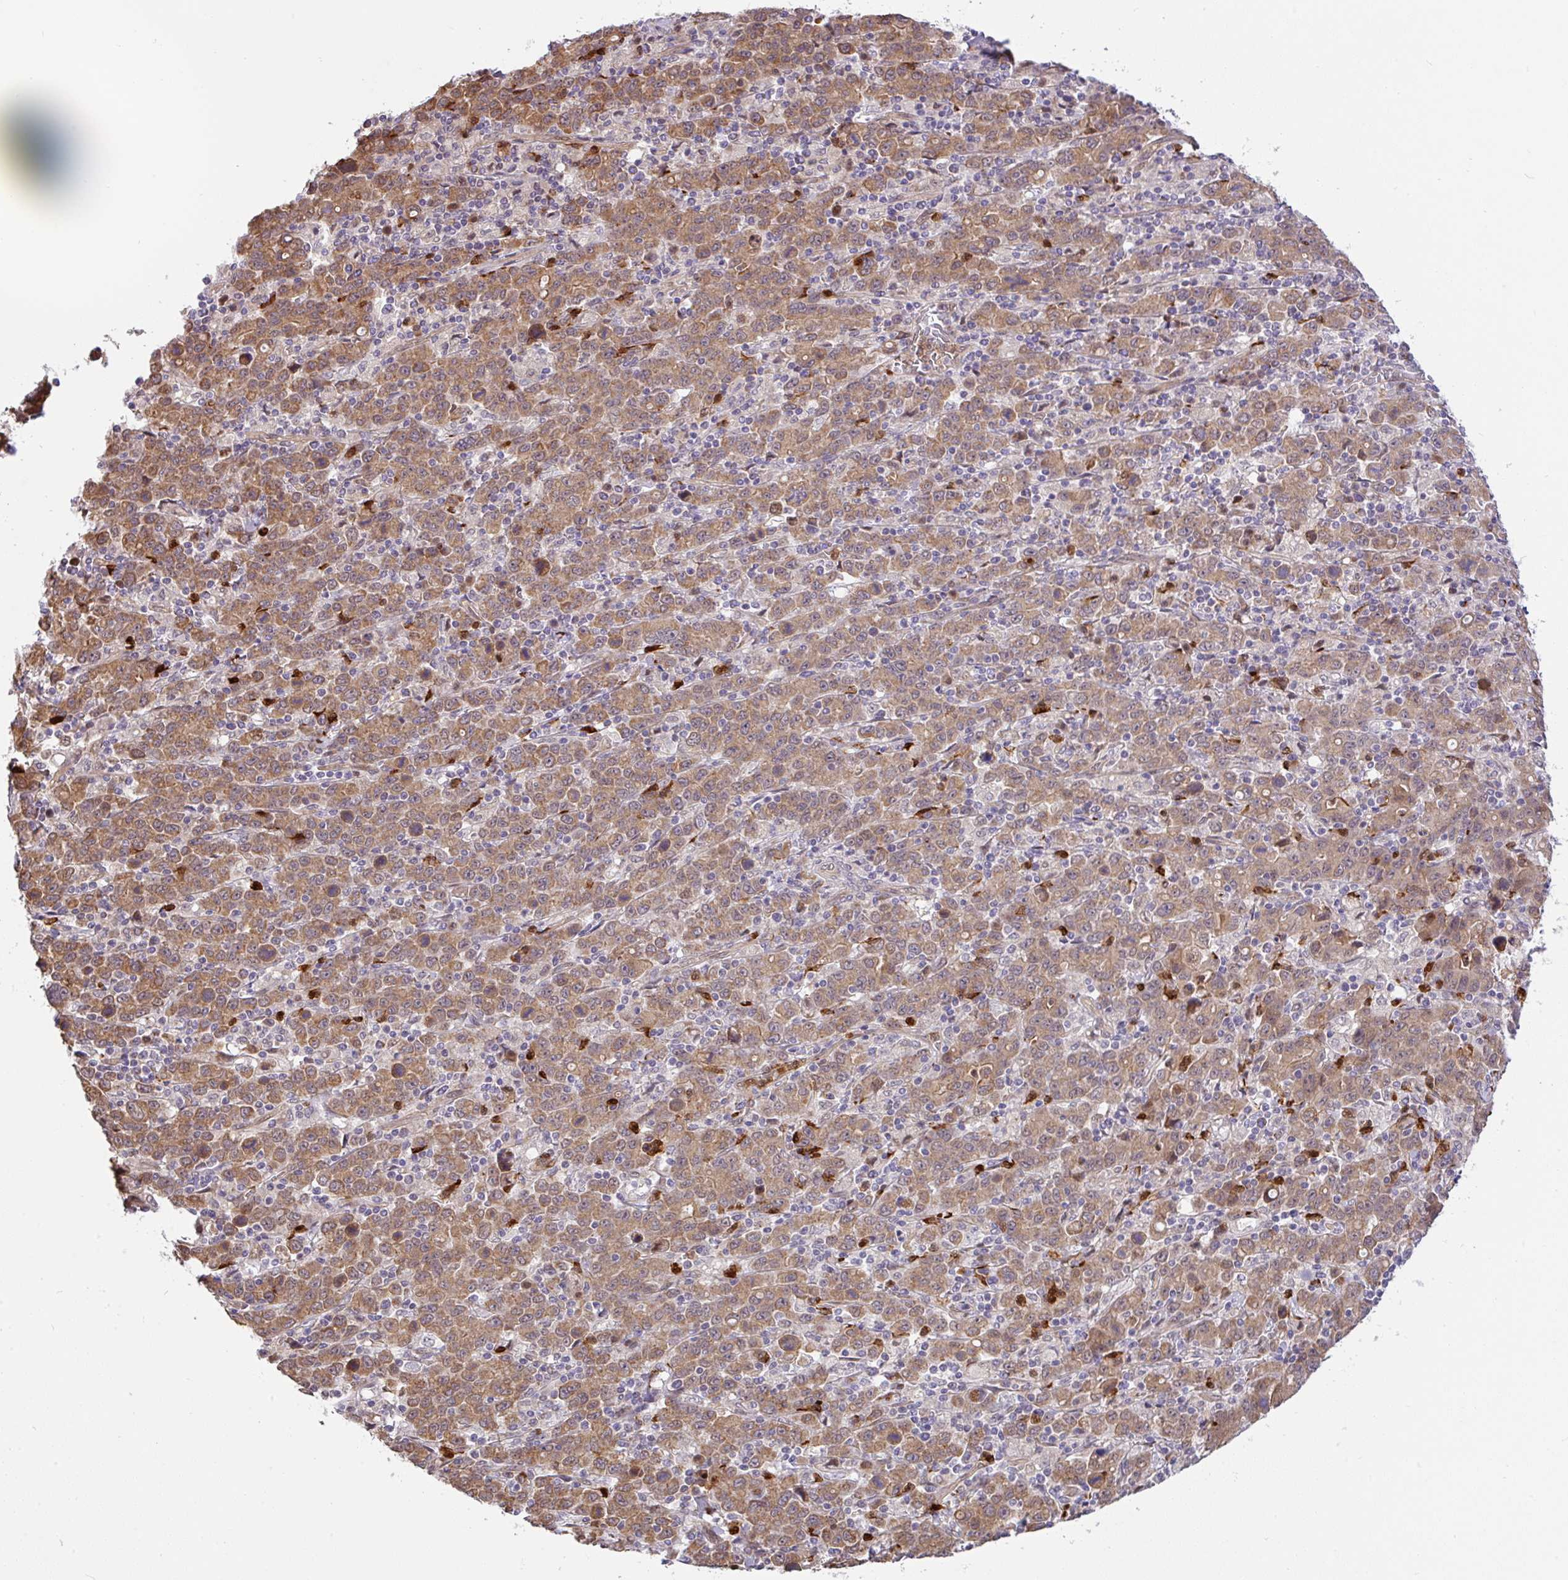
{"staining": {"intensity": "moderate", "quantity": ">75%", "location": "cytoplasmic/membranous"}, "tissue": "stomach cancer", "cell_type": "Tumor cells", "image_type": "cancer", "snomed": [{"axis": "morphology", "description": "Adenocarcinoma, NOS"}, {"axis": "topography", "description": "Stomach, upper"}], "caption": "Tumor cells exhibit moderate cytoplasmic/membranous expression in approximately >75% of cells in adenocarcinoma (stomach).", "gene": "DLEU7", "patient": {"sex": "male", "age": 69}}